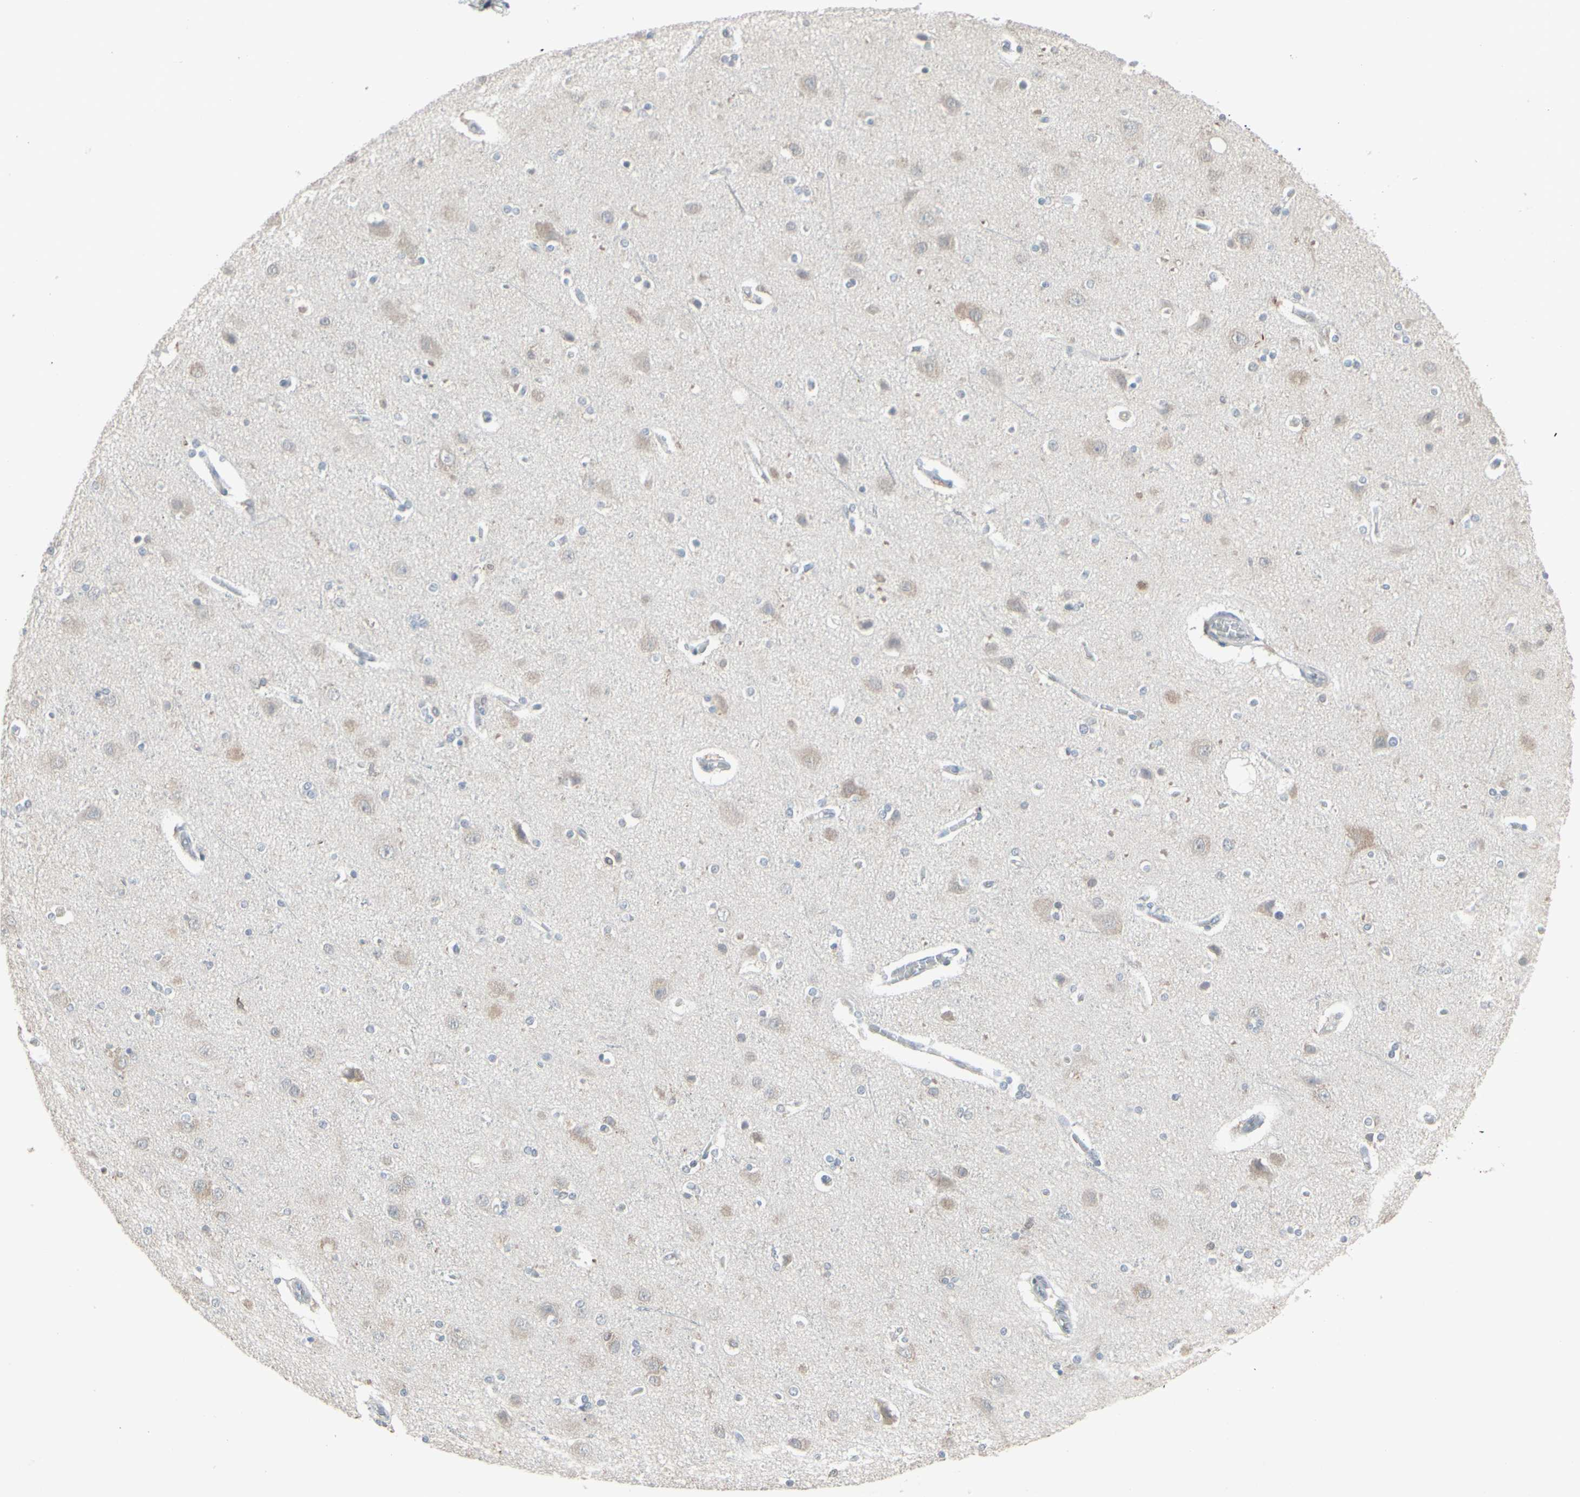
{"staining": {"intensity": "negative", "quantity": "none", "location": "none"}, "tissue": "cerebral cortex", "cell_type": "Endothelial cells", "image_type": "normal", "snomed": [{"axis": "morphology", "description": "Normal tissue, NOS"}, {"axis": "topography", "description": "Cerebral cortex"}], "caption": "Protein analysis of benign cerebral cortex exhibits no significant positivity in endothelial cells. (DAB (3,3'-diaminobenzidine) immunohistochemistry (IHC) visualized using brightfield microscopy, high magnification).", "gene": "SAMSN1", "patient": {"sex": "female", "age": 54}}